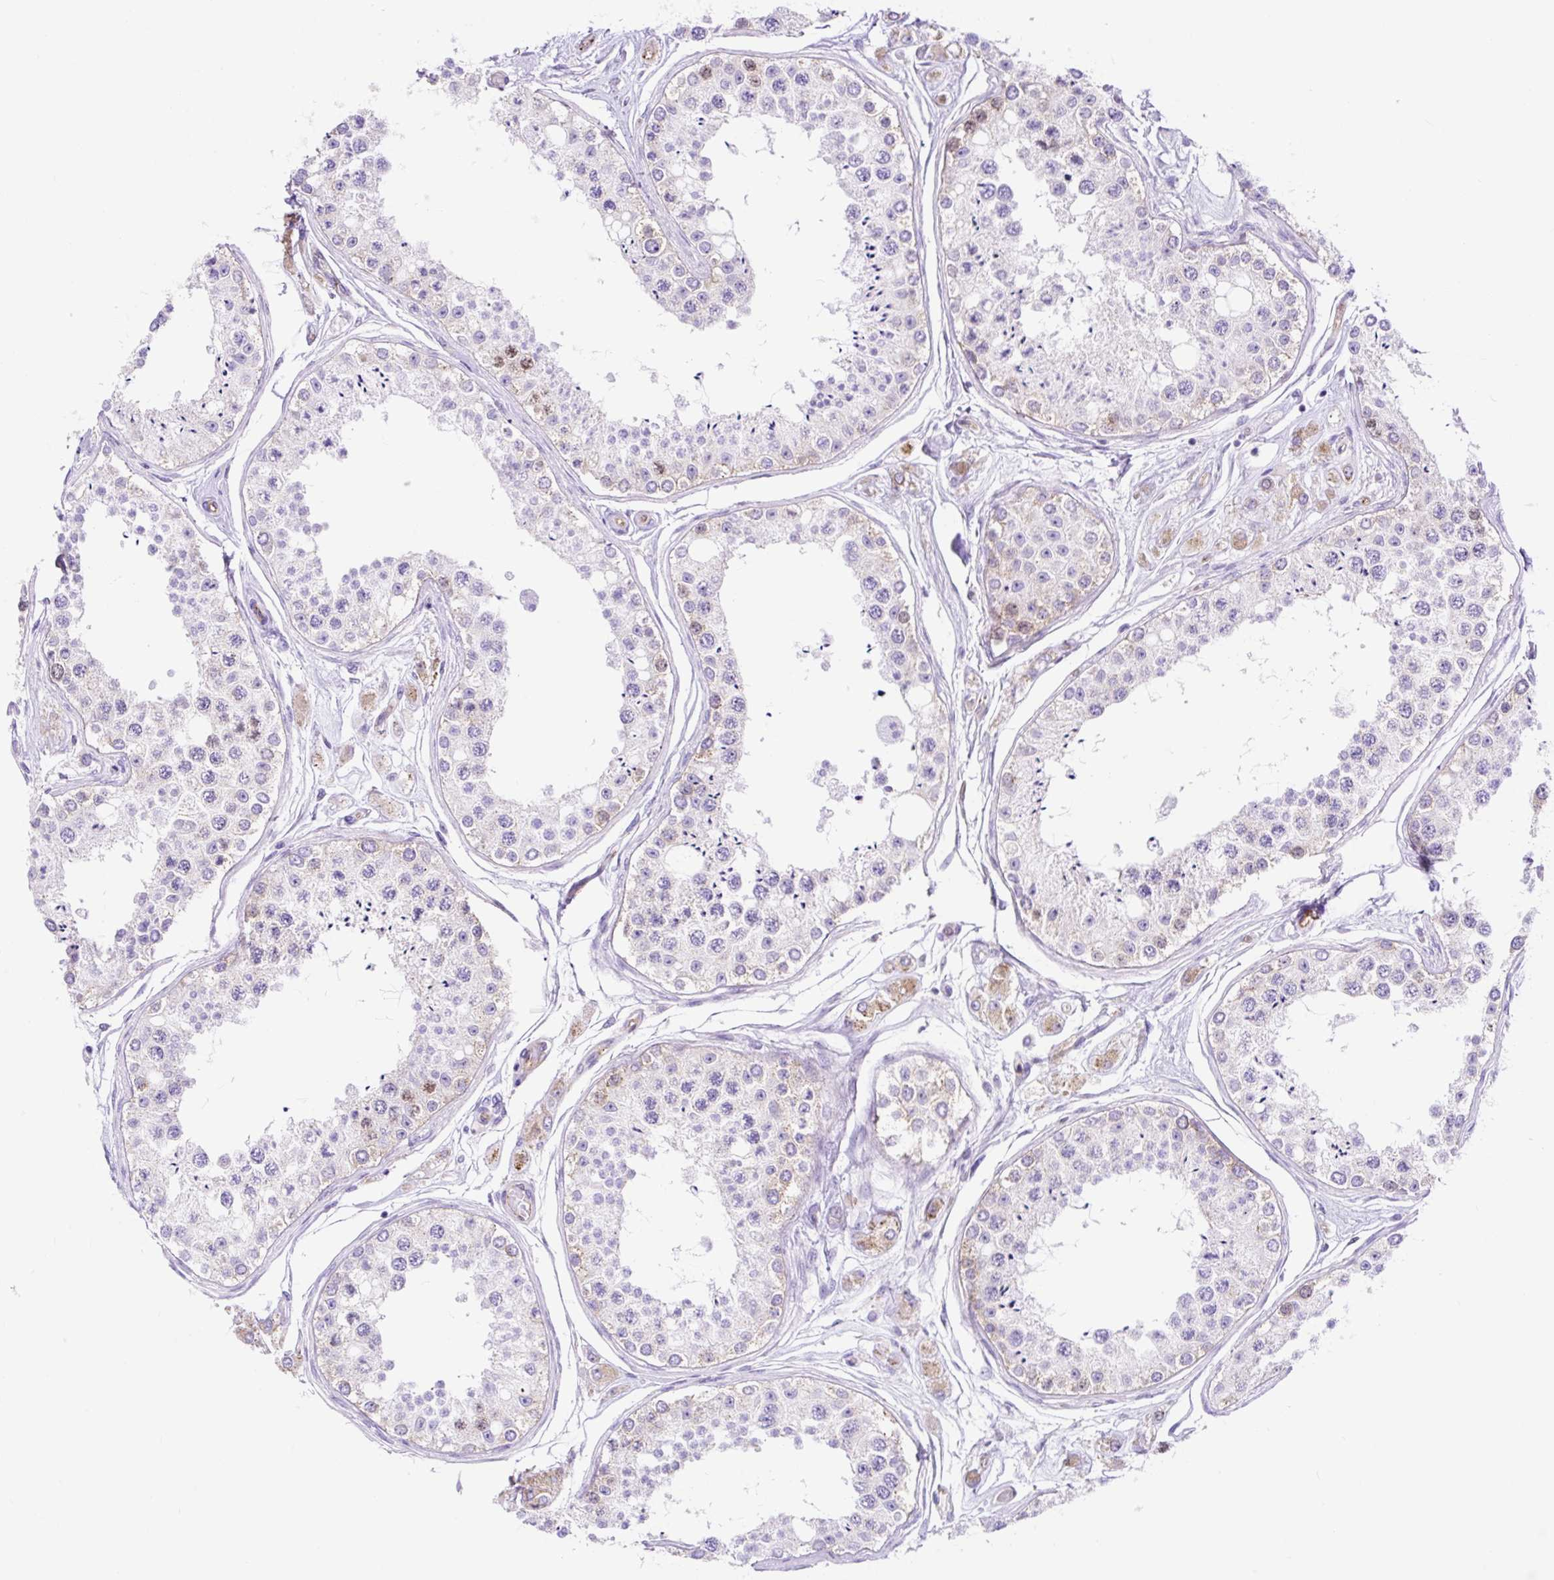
{"staining": {"intensity": "strong", "quantity": "<25%", "location": "cytoplasmic/membranous,nuclear"}, "tissue": "testis", "cell_type": "Cells in seminiferous ducts", "image_type": "normal", "snomed": [{"axis": "morphology", "description": "Normal tissue, NOS"}, {"axis": "topography", "description": "Testis"}], "caption": "Strong cytoplasmic/membranous,nuclear staining is seen in about <25% of cells in seminiferous ducts in normal testis.", "gene": "HIP1R", "patient": {"sex": "male", "age": 25}}